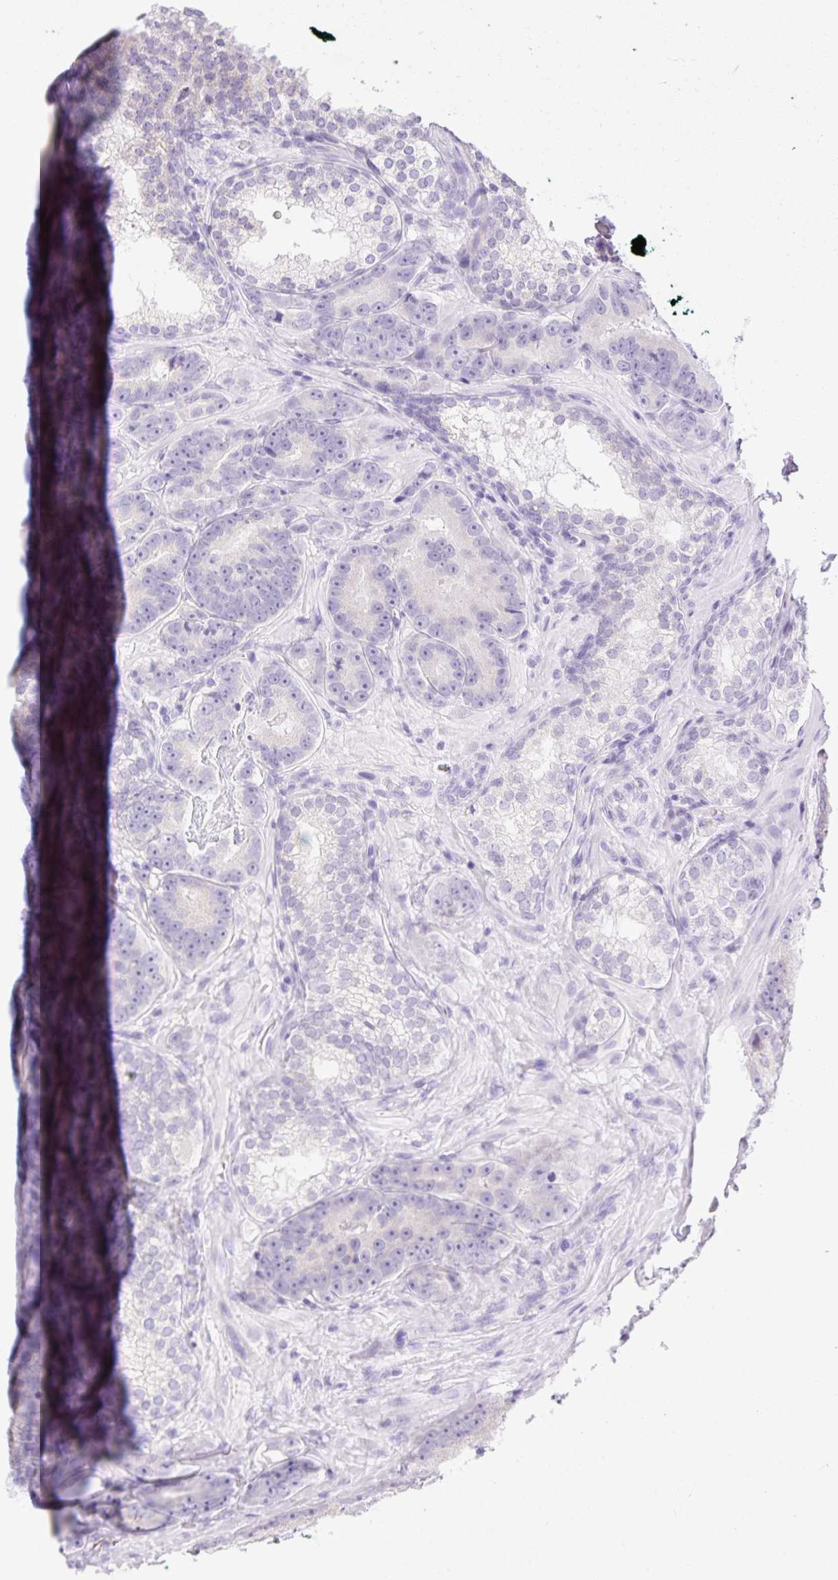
{"staining": {"intensity": "negative", "quantity": "none", "location": "none"}, "tissue": "prostate cancer", "cell_type": "Tumor cells", "image_type": "cancer", "snomed": [{"axis": "morphology", "description": "Adenocarcinoma, Low grade"}, {"axis": "topography", "description": "Prostate"}], "caption": "A micrograph of prostate cancer (adenocarcinoma (low-grade)) stained for a protein shows no brown staining in tumor cells.", "gene": "SLC25A40", "patient": {"sex": "male", "age": 62}}